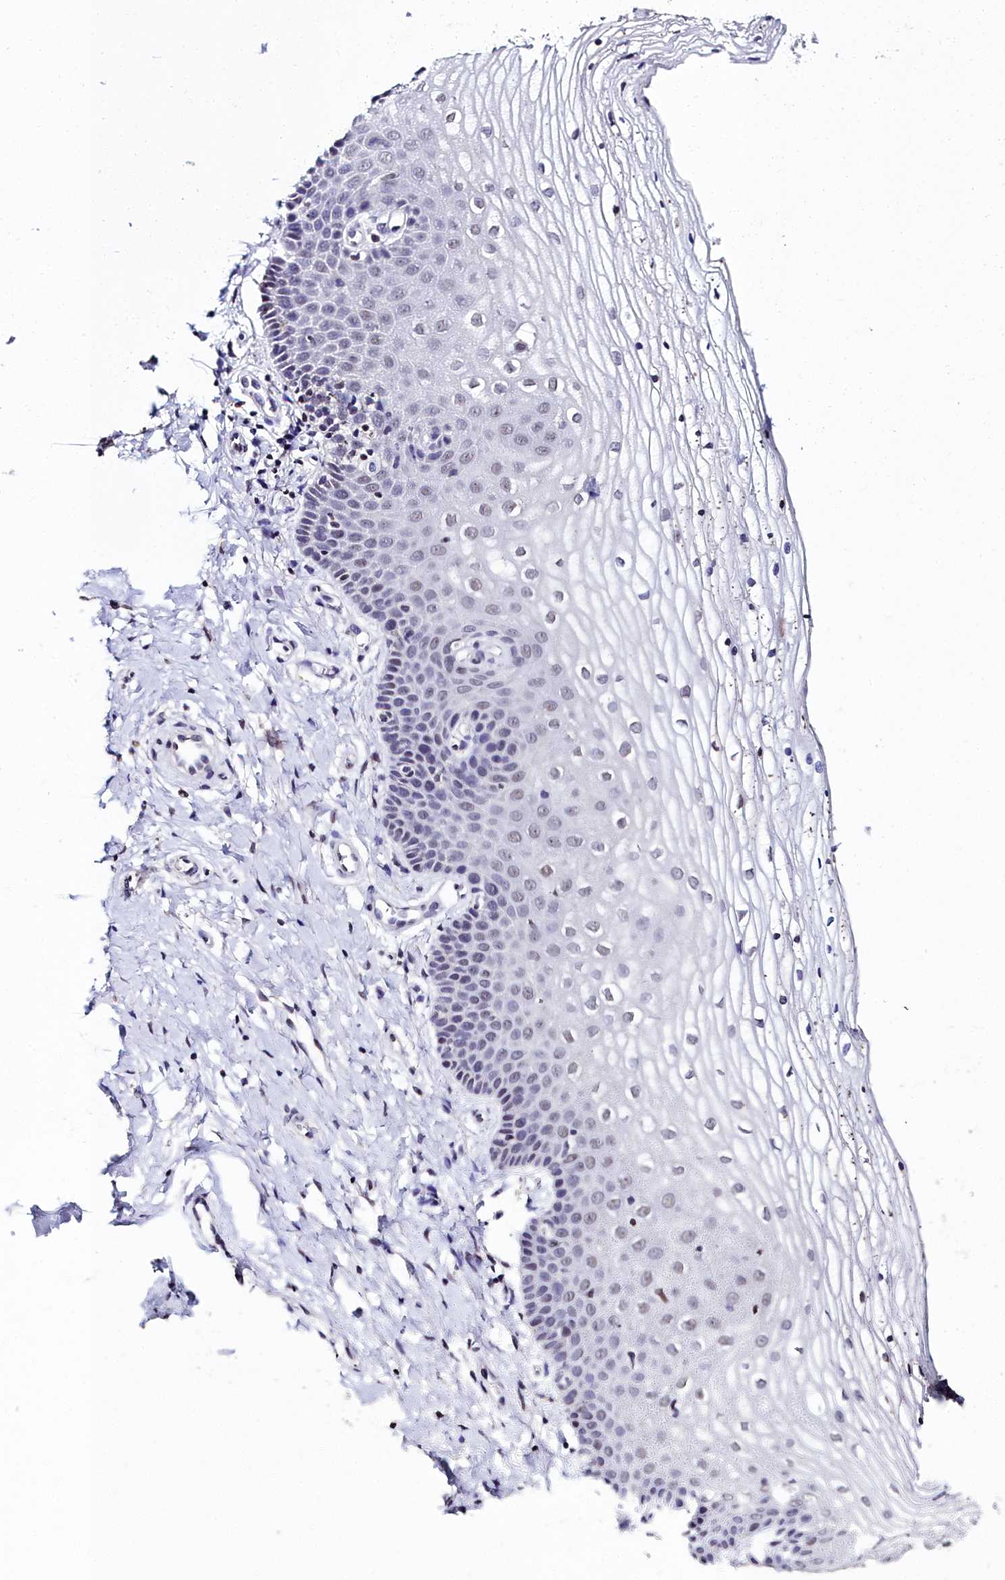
{"staining": {"intensity": "weak", "quantity": "<25%", "location": "nuclear"}, "tissue": "vagina", "cell_type": "Squamous epithelial cells", "image_type": "normal", "snomed": [{"axis": "morphology", "description": "Normal tissue, NOS"}, {"axis": "topography", "description": "Vagina"}], "caption": "Benign vagina was stained to show a protein in brown. There is no significant positivity in squamous epithelial cells. Nuclei are stained in blue.", "gene": "CCDC97", "patient": {"sex": "female", "age": 68}}